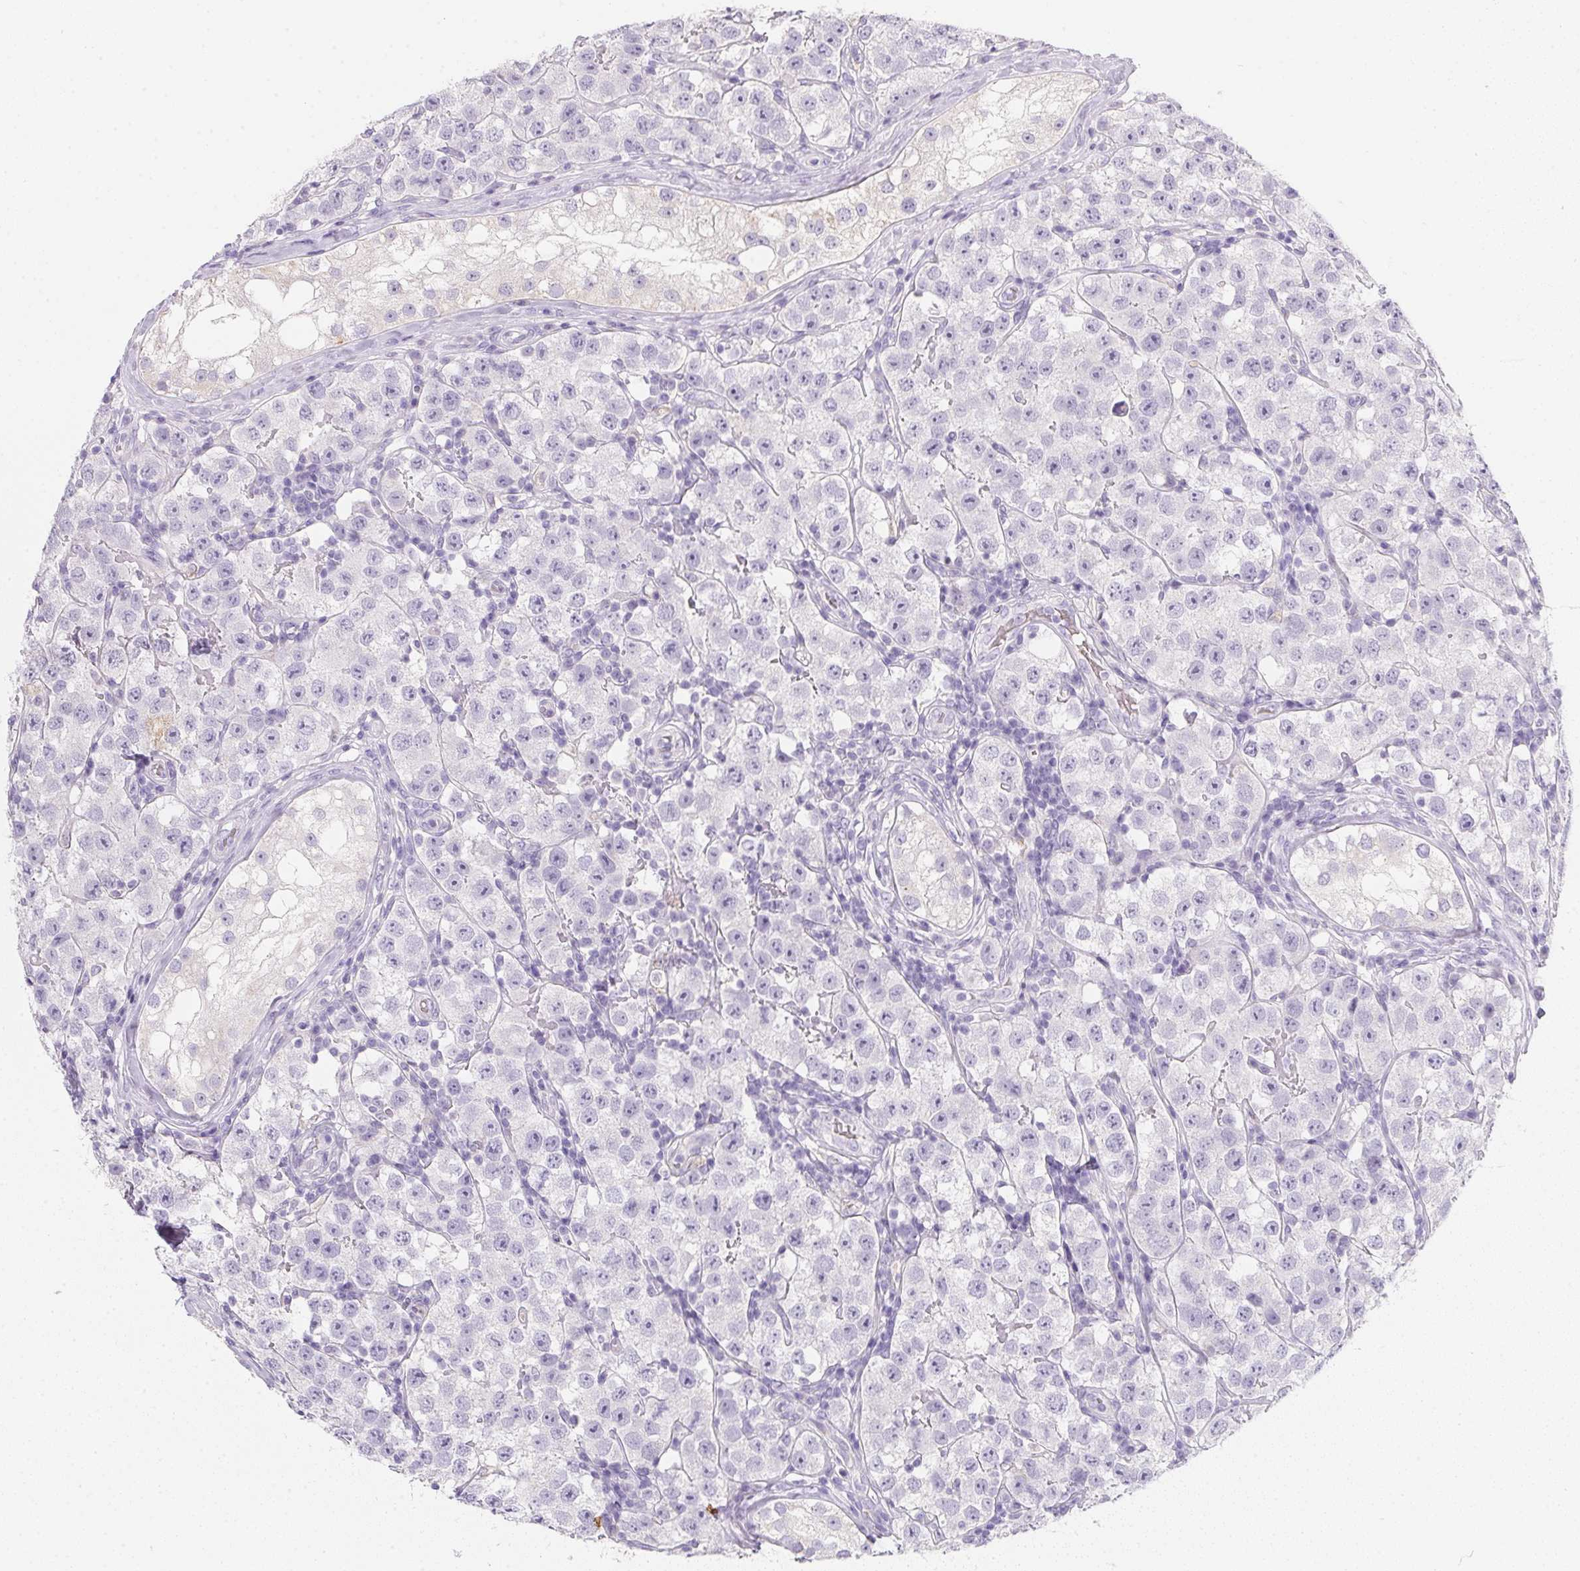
{"staining": {"intensity": "negative", "quantity": "none", "location": "none"}, "tissue": "testis cancer", "cell_type": "Tumor cells", "image_type": "cancer", "snomed": [{"axis": "morphology", "description": "Seminoma, NOS"}, {"axis": "topography", "description": "Testis"}], "caption": "Human seminoma (testis) stained for a protein using immunohistochemistry (IHC) shows no staining in tumor cells.", "gene": "DCD", "patient": {"sex": "male", "age": 34}}